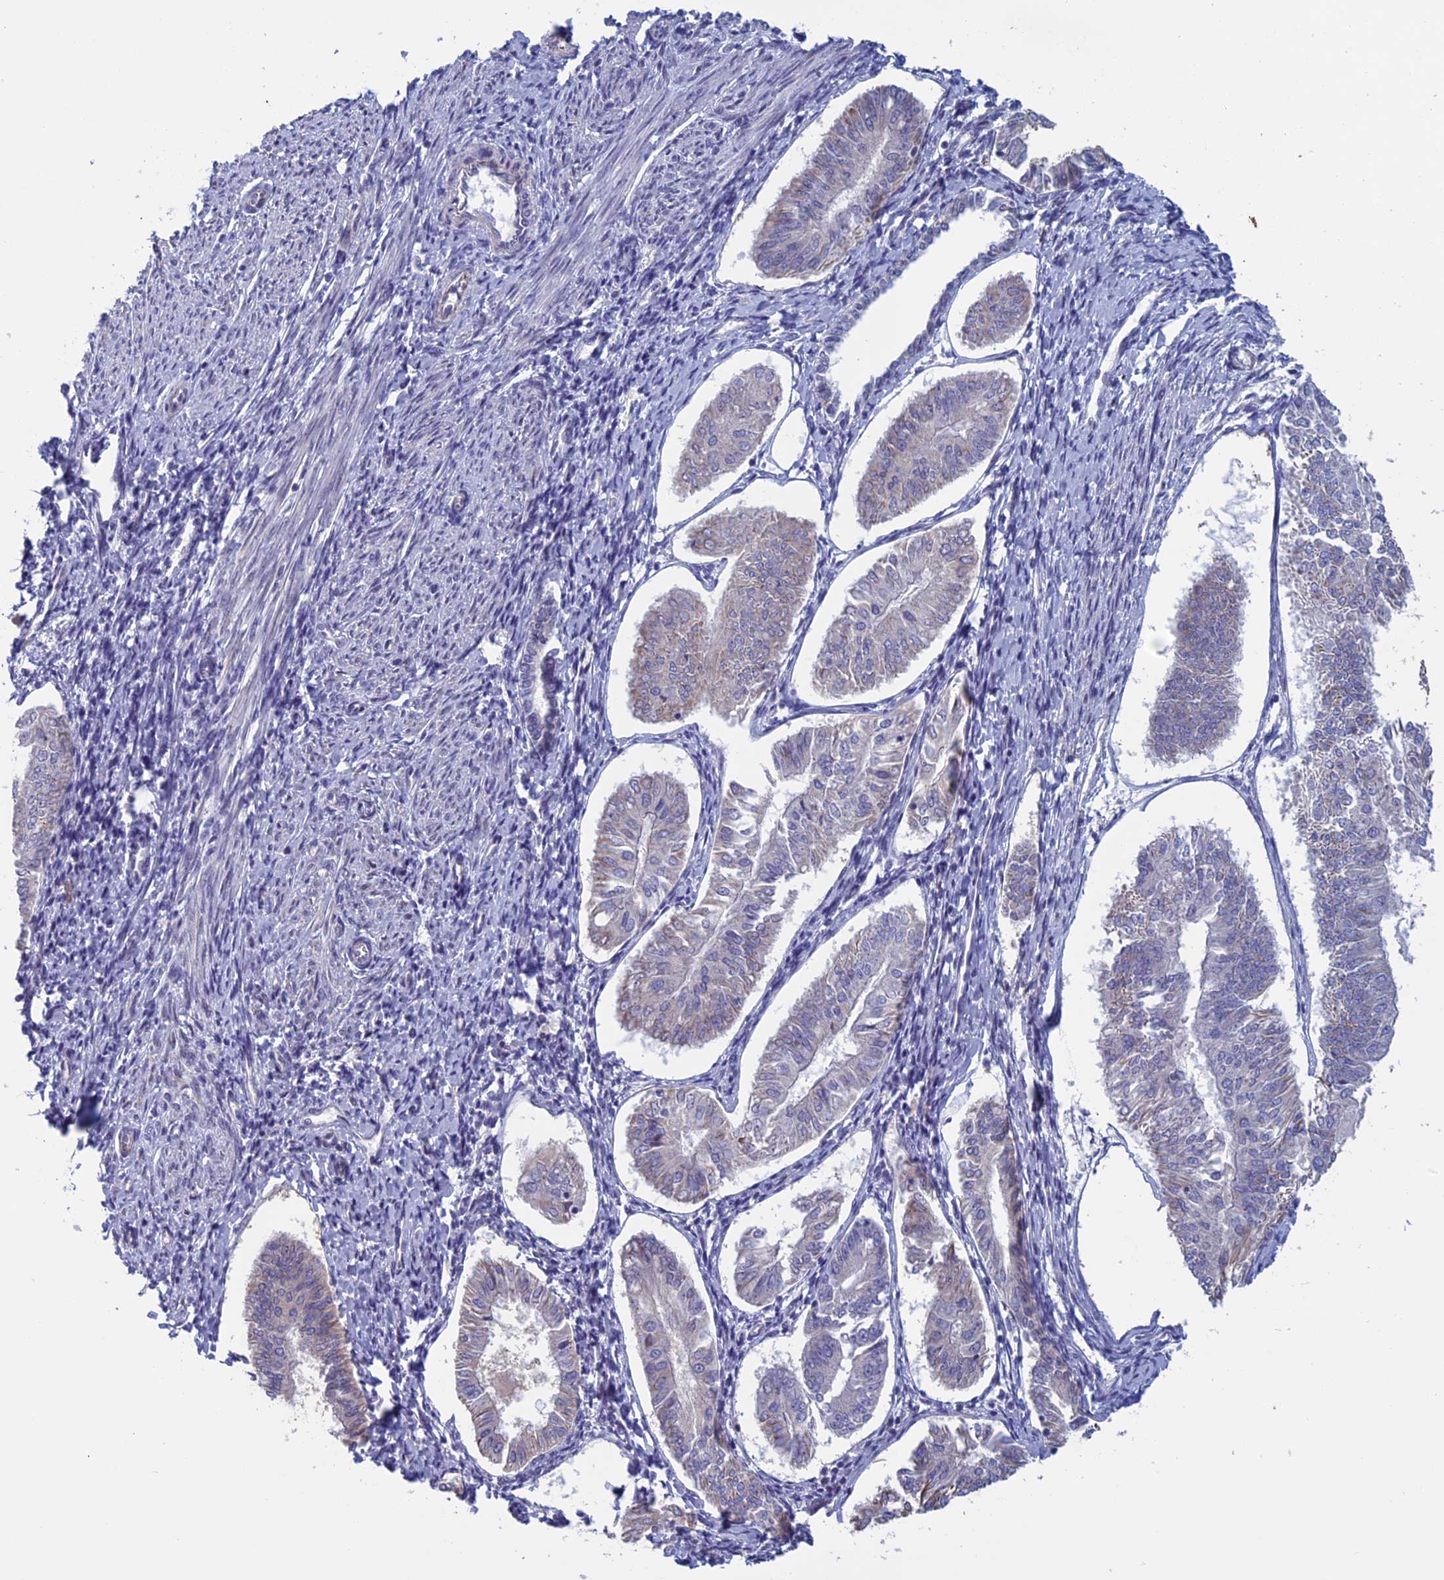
{"staining": {"intensity": "negative", "quantity": "none", "location": "none"}, "tissue": "endometrial cancer", "cell_type": "Tumor cells", "image_type": "cancer", "snomed": [{"axis": "morphology", "description": "Adenocarcinoma, NOS"}, {"axis": "topography", "description": "Endometrium"}], "caption": "This is an immunohistochemistry (IHC) image of human endometrial adenocarcinoma. There is no staining in tumor cells.", "gene": "BCL2L10", "patient": {"sex": "female", "age": 58}}